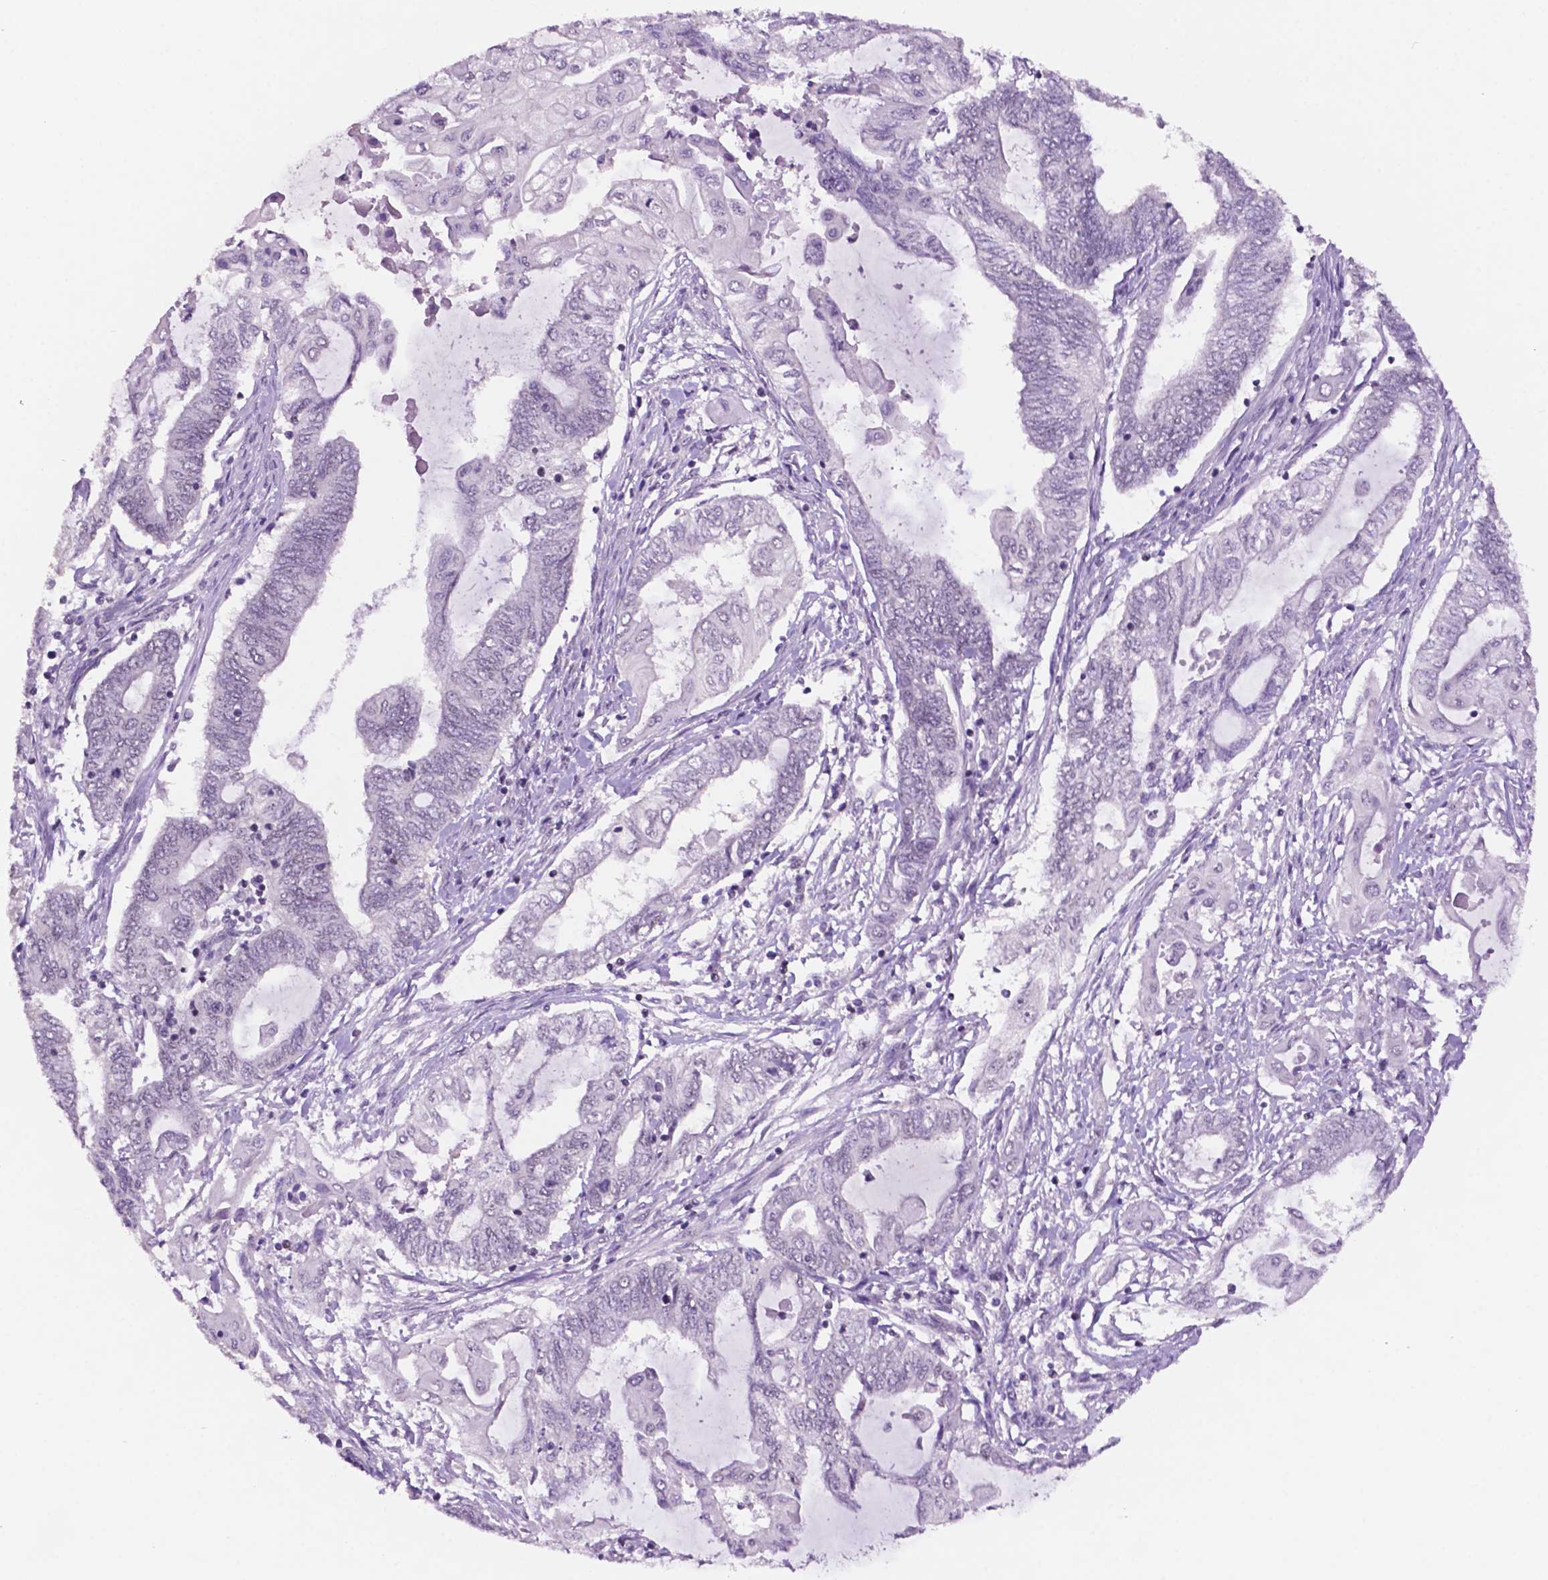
{"staining": {"intensity": "negative", "quantity": "none", "location": "none"}, "tissue": "endometrial cancer", "cell_type": "Tumor cells", "image_type": "cancer", "snomed": [{"axis": "morphology", "description": "Adenocarcinoma, NOS"}, {"axis": "topography", "description": "Uterus"}, {"axis": "topography", "description": "Endometrium"}], "caption": "A high-resolution histopathology image shows IHC staining of endometrial adenocarcinoma, which exhibits no significant expression in tumor cells. (DAB immunohistochemistry, high magnification).", "gene": "NCOR1", "patient": {"sex": "female", "age": 70}}